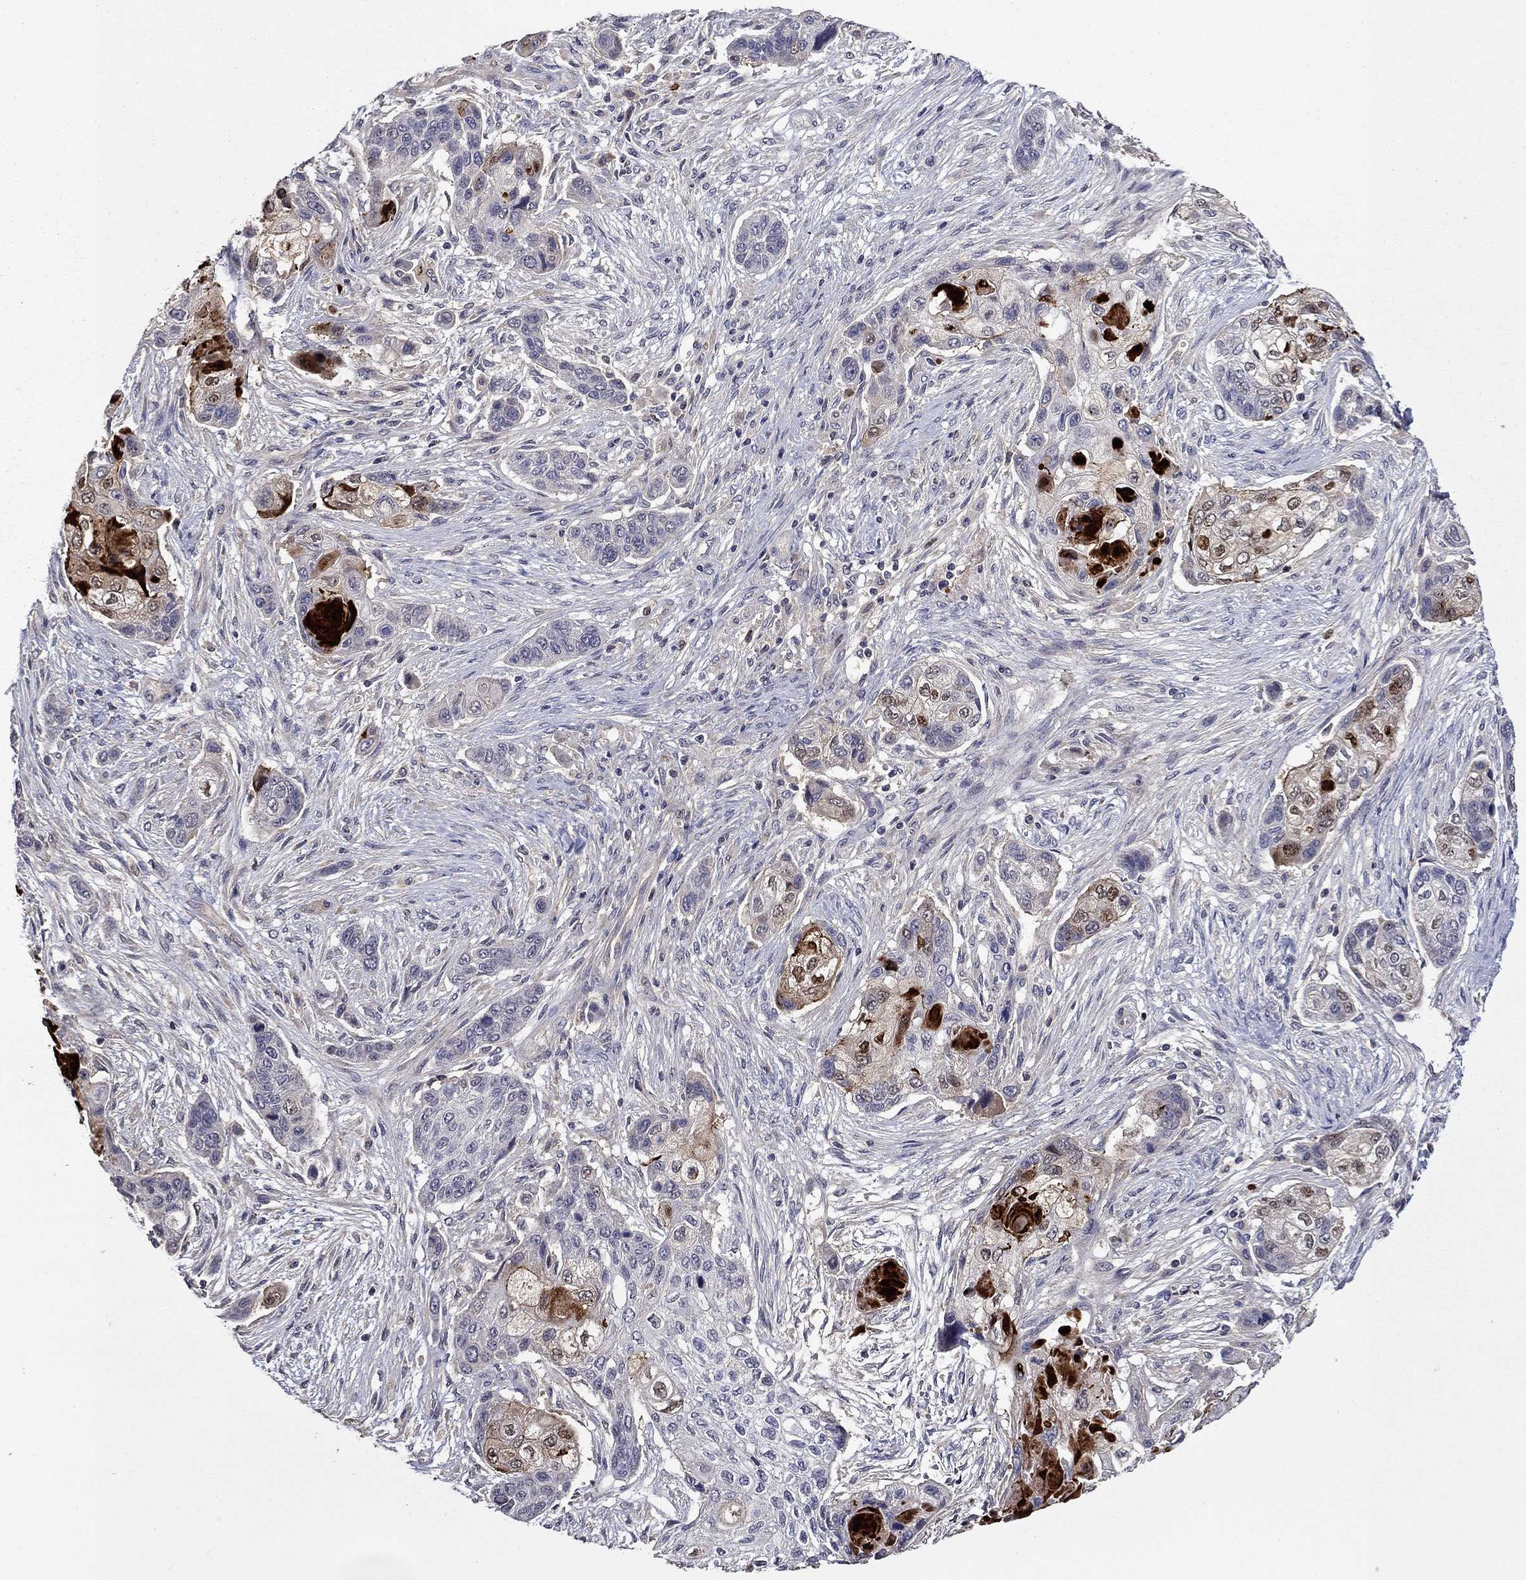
{"staining": {"intensity": "negative", "quantity": "none", "location": "none"}, "tissue": "lung cancer", "cell_type": "Tumor cells", "image_type": "cancer", "snomed": [{"axis": "morphology", "description": "Squamous cell carcinoma, NOS"}, {"axis": "topography", "description": "Lung"}], "caption": "A histopathology image of human lung squamous cell carcinoma is negative for staining in tumor cells. (DAB immunohistochemistry (IHC) with hematoxylin counter stain).", "gene": "SATB1", "patient": {"sex": "male", "age": 69}}